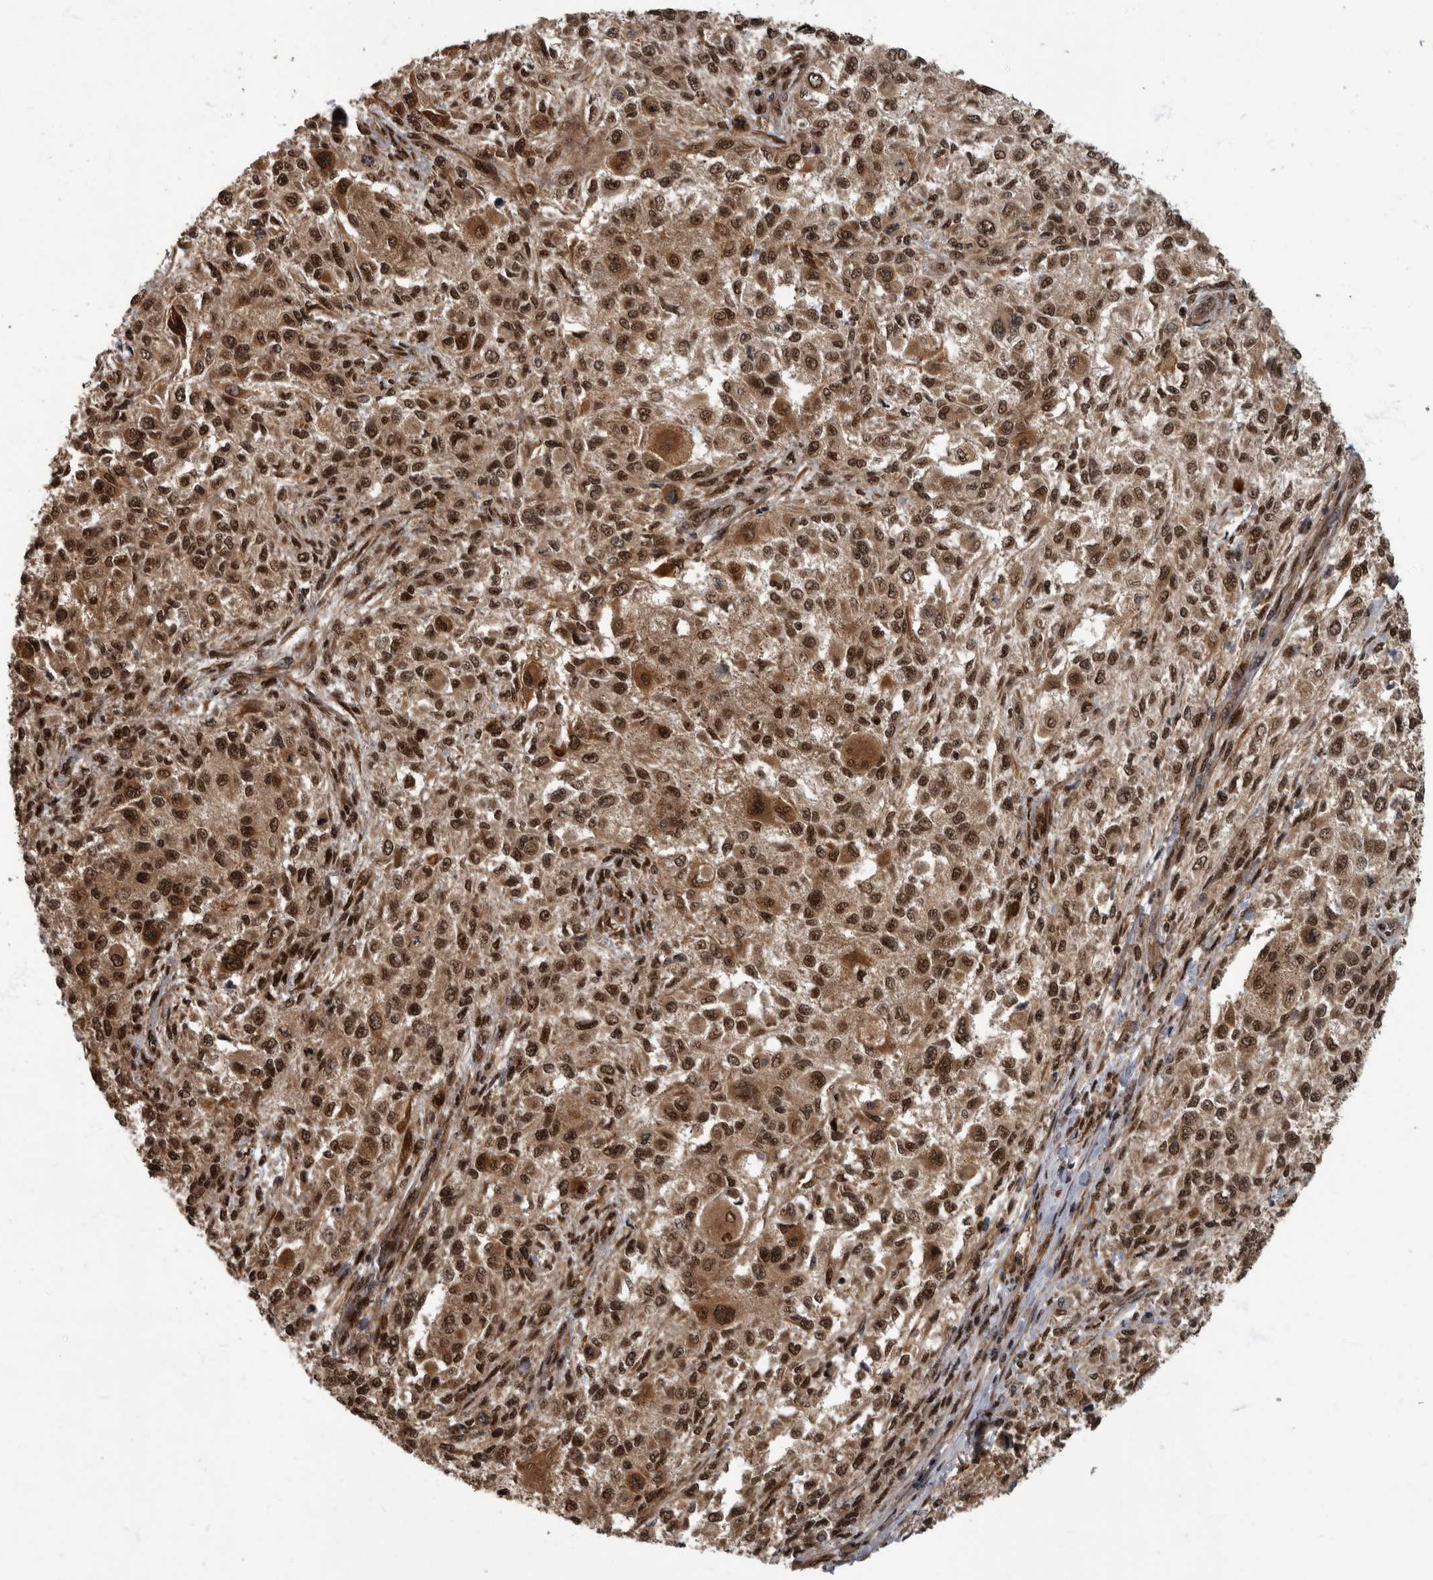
{"staining": {"intensity": "strong", "quantity": ">75%", "location": "cytoplasmic/membranous,nuclear"}, "tissue": "melanoma", "cell_type": "Tumor cells", "image_type": "cancer", "snomed": [{"axis": "morphology", "description": "Necrosis, NOS"}, {"axis": "morphology", "description": "Malignant melanoma, NOS"}, {"axis": "topography", "description": "Skin"}], "caption": "Brown immunohistochemical staining in malignant melanoma demonstrates strong cytoplasmic/membranous and nuclear positivity in about >75% of tumor cells.", "gene": "VPS50", "patient": {"sex": "female", "age": 87}}